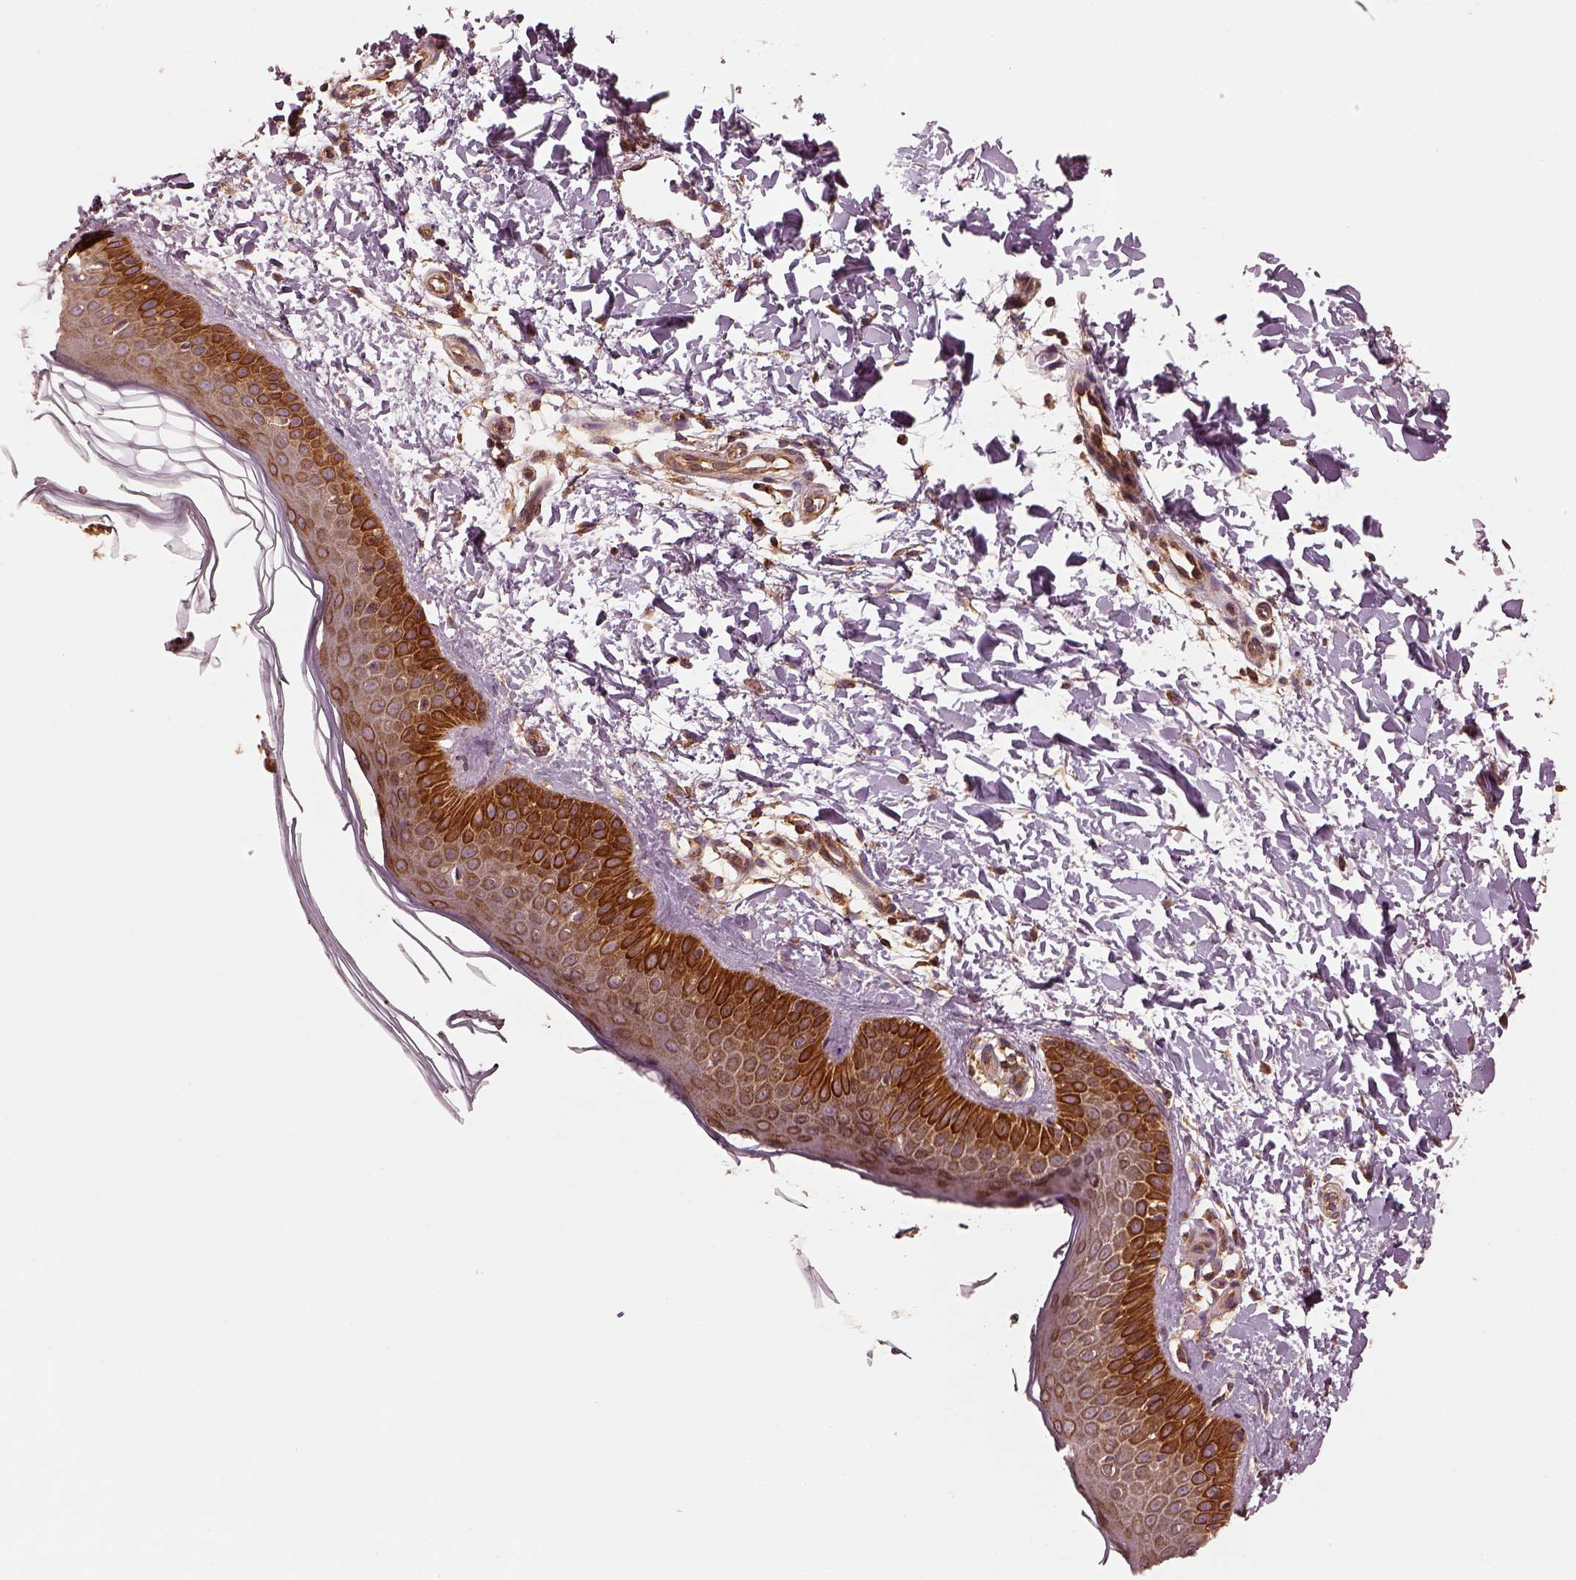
{"staining": {"intensity": "moderate", "quantity": "25%-75%", "location": "cytoplasmic/membranous"}, "tissue": "skin", "cell_type": "Fibroblasts", "image_type": "normal", "snomed": [{"axis": "morphology", "description": "Normal tissue, NOS"}, {"axis": "topography", "description": "Skin"}], "caption": "Immunohistochemistry (IHC) histopathology image of normal human skin stained for a protein (brown), which reveals medium levels of moderate cytoplasmic/membranous expression in approximately 25%-75% of fibroblasts.", "gene": "LSM14A", "patient": {"sex": "female", "age": 62}}